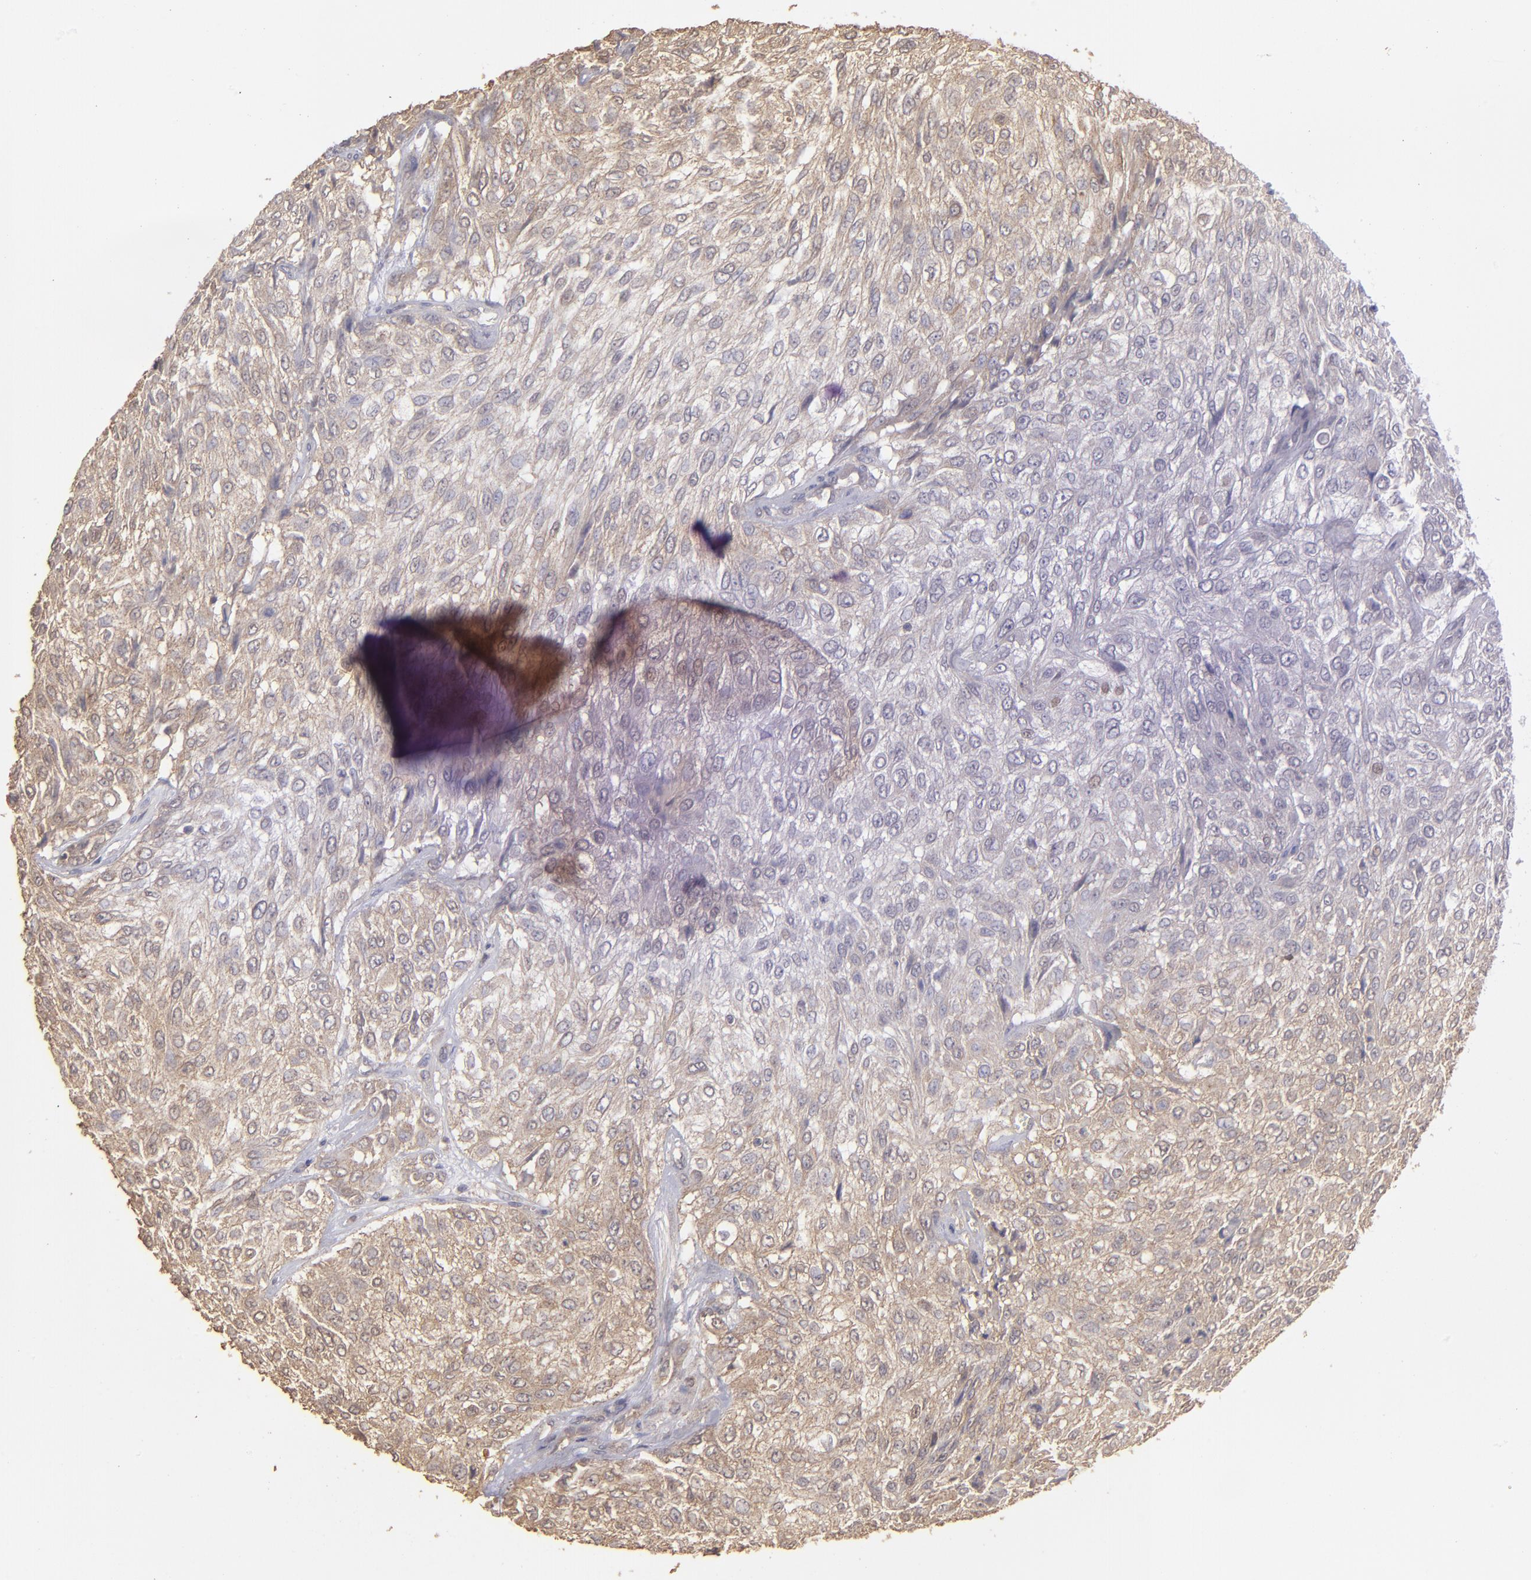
{"staining": {"intensity": "weak", "quantity": ">75%", "location": "cytoplasmic/membranous"}, "tissue": "urothelial cancer", "cell_type": "Tumor cells", "image_type": "cancer", "snomed": [{"axis": "morphology", "description": "Urothelial carcinoma, High grade"}, {"axis": "topography", "description": "Urinary bladder"}], "caption": "Immunohistochemical staining of high-grade urothelial carcinoma shows low levels of weak cytoplasmic/membranous protein expression in approximately >75% of tumor cells.", "gene": "FAT1", "patient": {"sex": "male", "age": 57}}